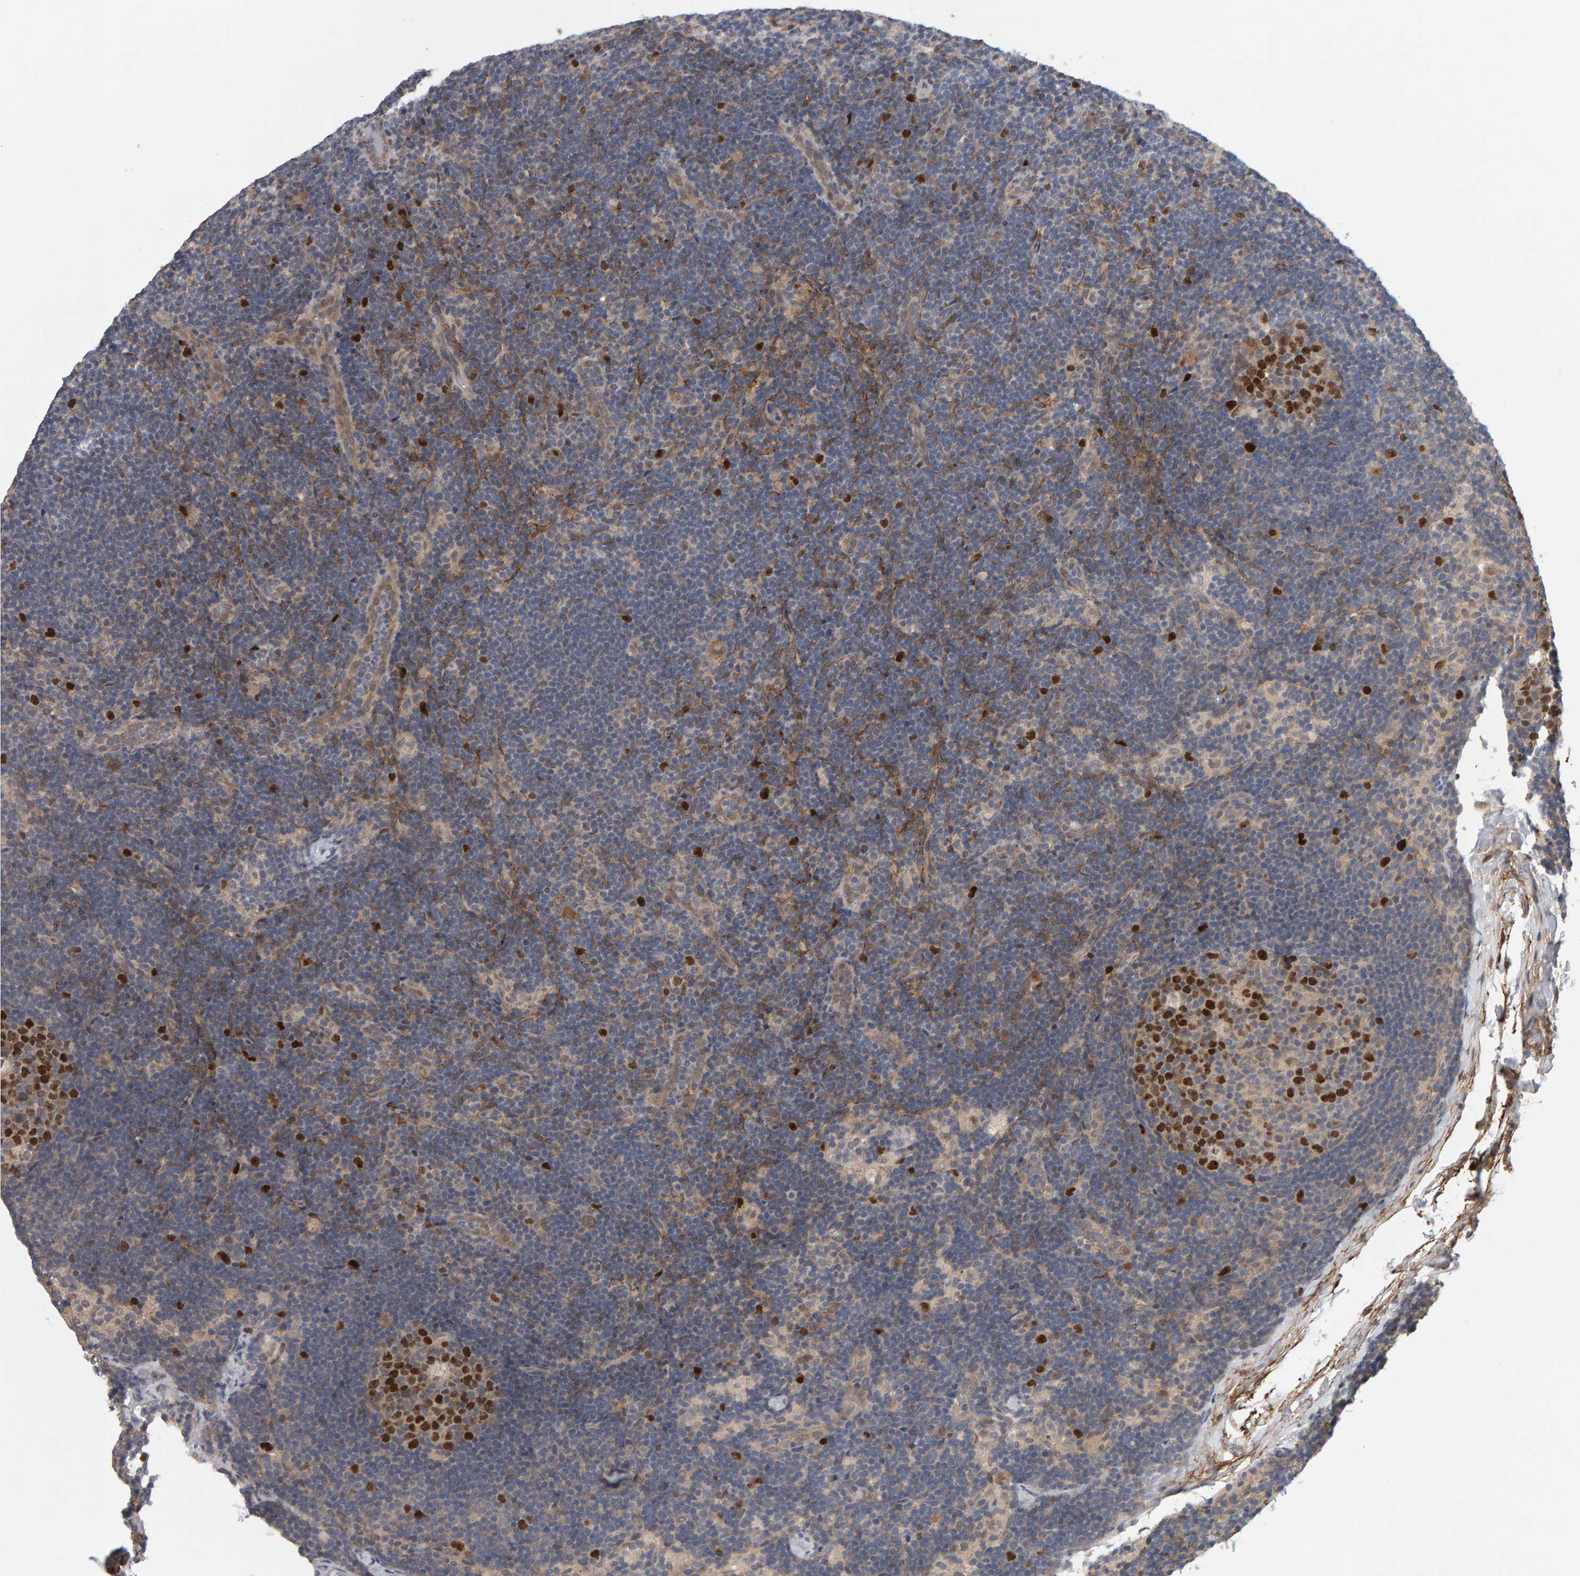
{"staining": {"intensity": "strong", "quantity": "25%-75%", "location": "nuclear"}, "tissue": "lymph node", "cell_type": "Germinal center cells", "image_type": "normal", "snomed": [{"axis": "morphology", "description": "Normal tissue, NOS"}, {"axis": "topography", "description": "Lymph node"}], "caption": "Immunohistochemical staining of normal human lymph node reveals 25%-75% levels of strong nuclear protein positivity in about 25%-75% of germinal center cells.", "gene": "CDCA5", "patient": {"sex": "female", "age": 22}}